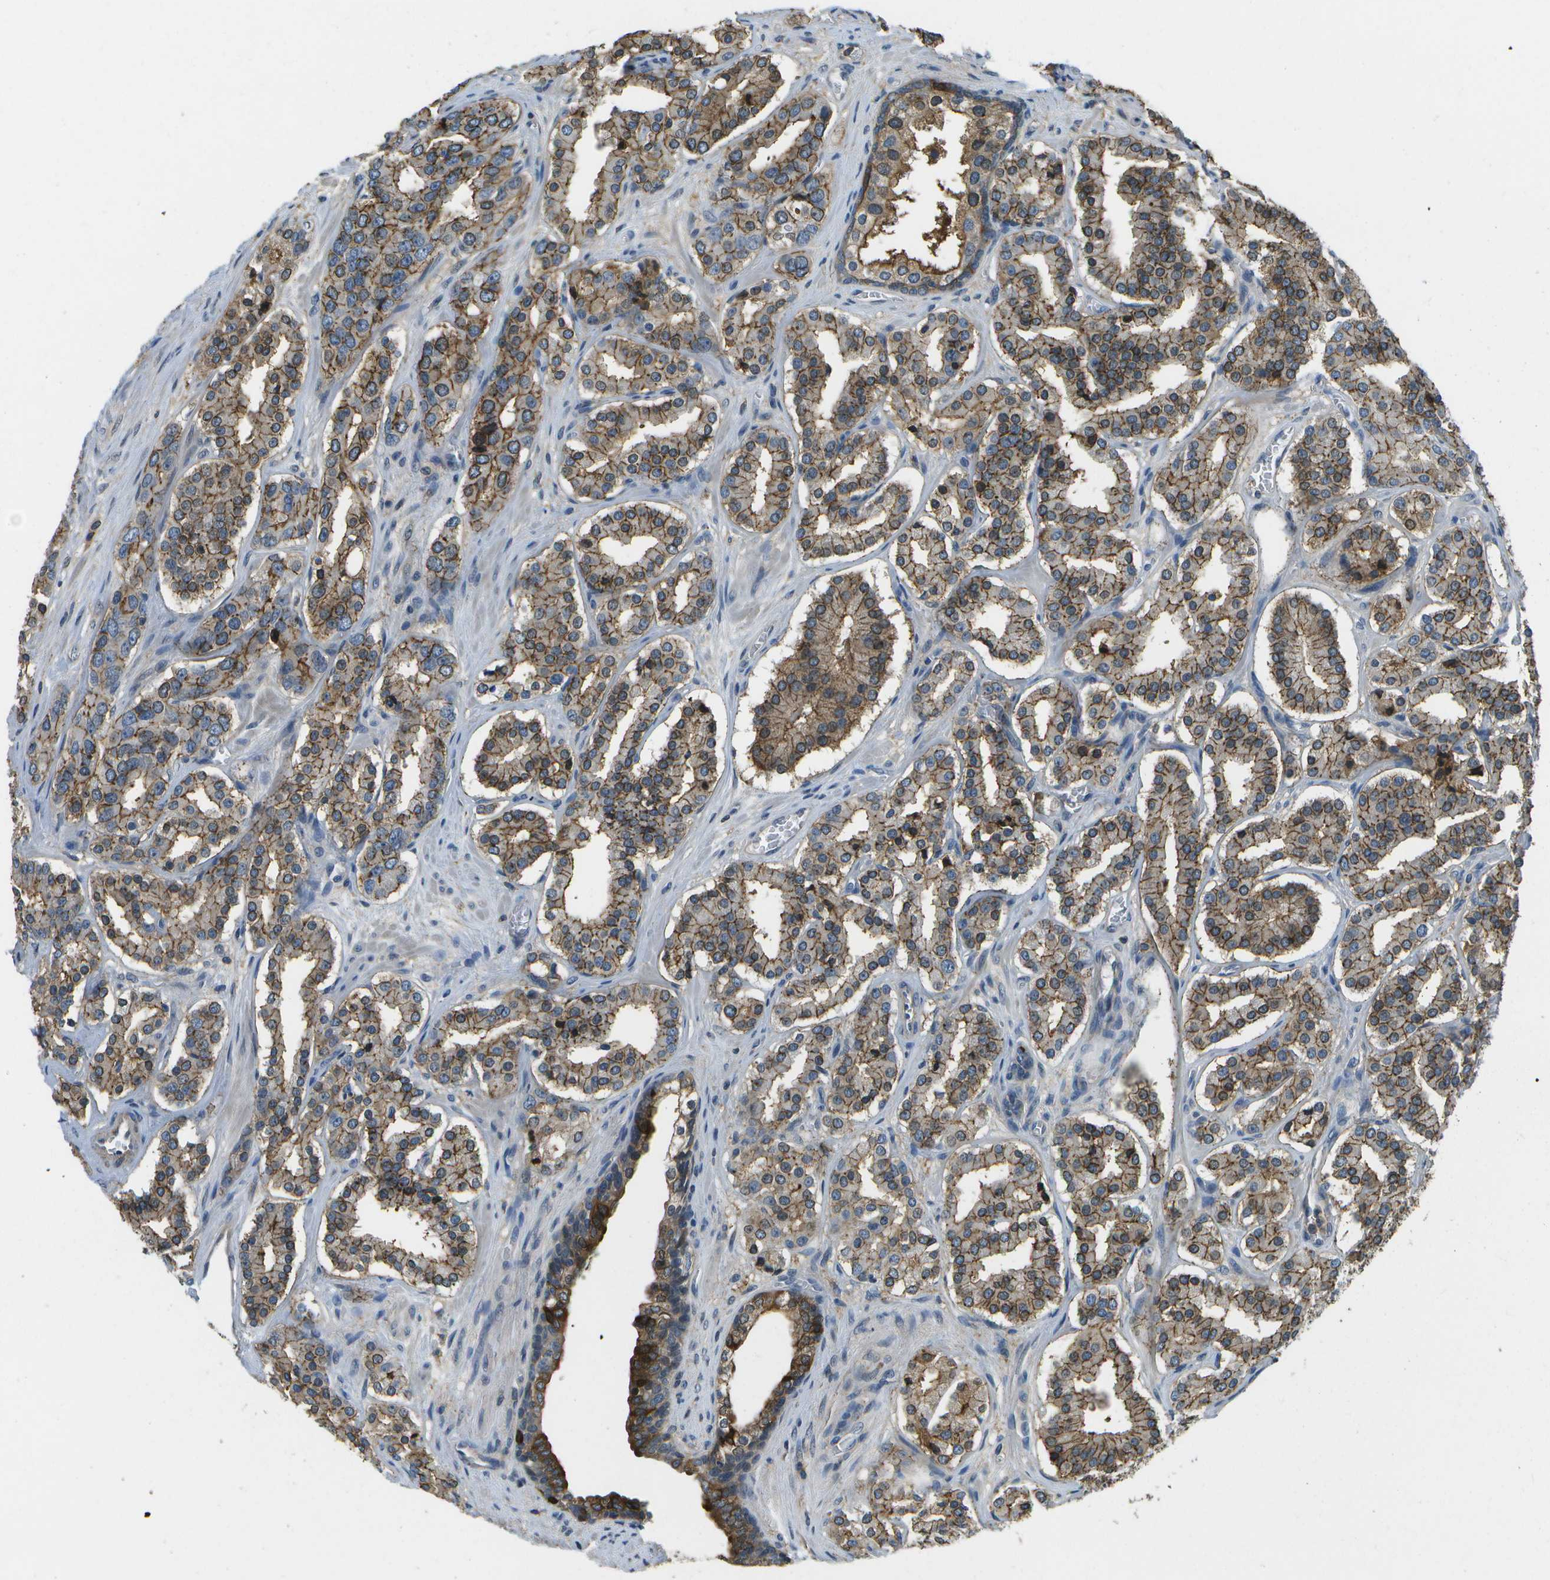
{"staining": {"intensity": "moderate", "quantity": ">75%", "location": "cytoplasmic/membranous"}, "tissue": "prostate cancer", "cell_type": "Tumor cells", "image_type": "cancer", "snomed": [{"axis": "morphology", "description": "Adenocarcinoma, High grade"}, {"axis": "topography", "description": "Prostate"}], "caption": "Immunohistochemistry micrograph of human prostate adenocarcinoma (high-grade) stained for a protein (brown), which reveals medium levels of moderate cytoplasmic/membranous staining in approximately >75% of tumor cells.", "gene": "LRRC66", "patient": {"sex": "male", "age": 60}}